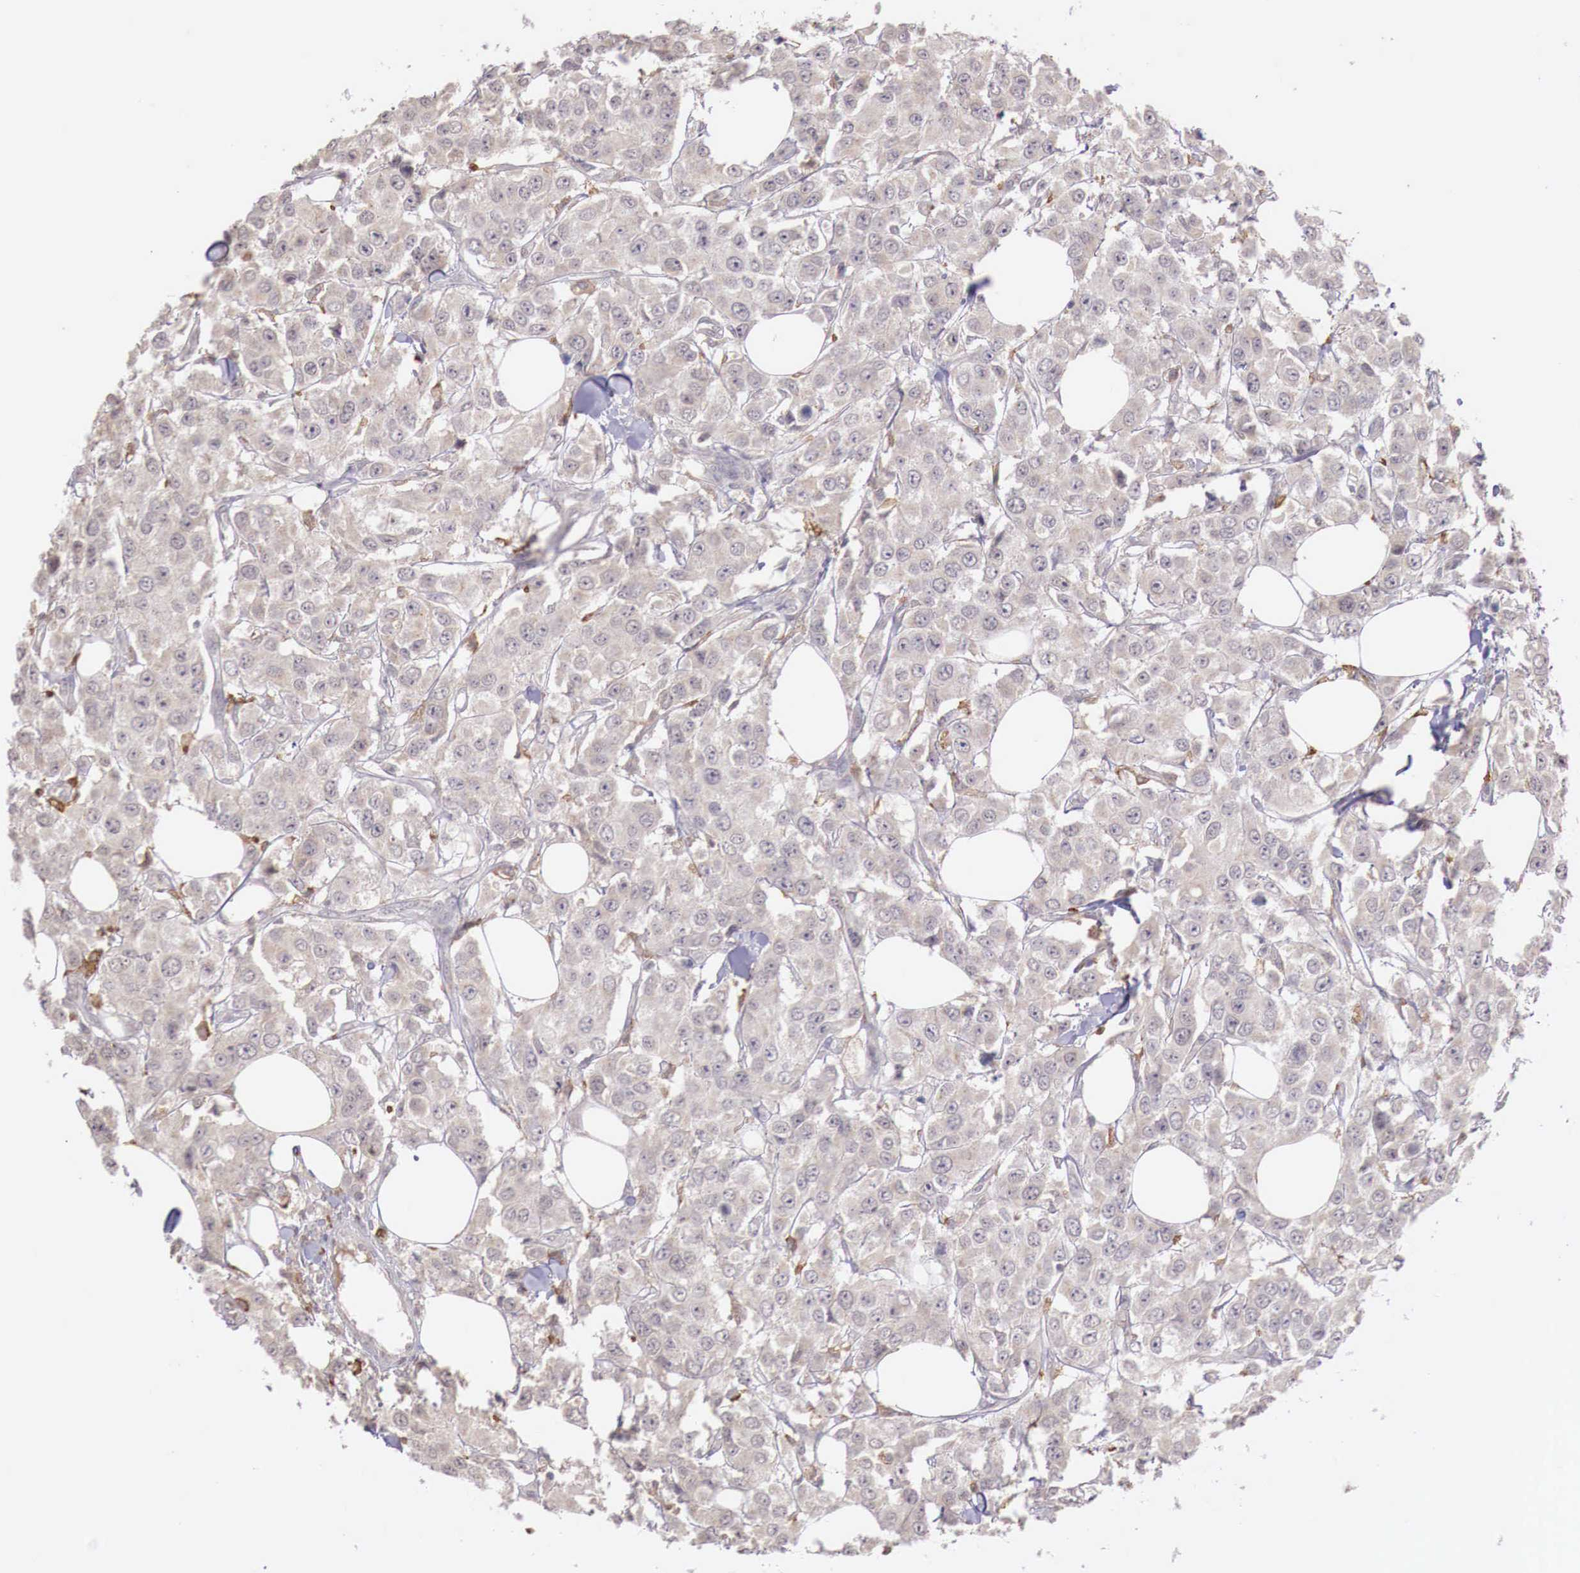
{"staining": {"intensity": "weak", "quantity": "<25%", "location": "cytoplasmic/membranous"}, "tissue": "breast cancer", "cell_type": "Tumor cells", "image_type": "cancer", "snomed": [{"axis": "morphology", "description": "Duct carcinoma"}, {"axis": "topography", "description": "Breast"}], "caption": "DAB (3,3'-diaminobenzidine) immunohistochemical staining of human breast intraductal carcinoma reveals no significant positivity in tumor cells.", "gene": "CHRDL1", "patient": {"sex": "female", "age": 58}}